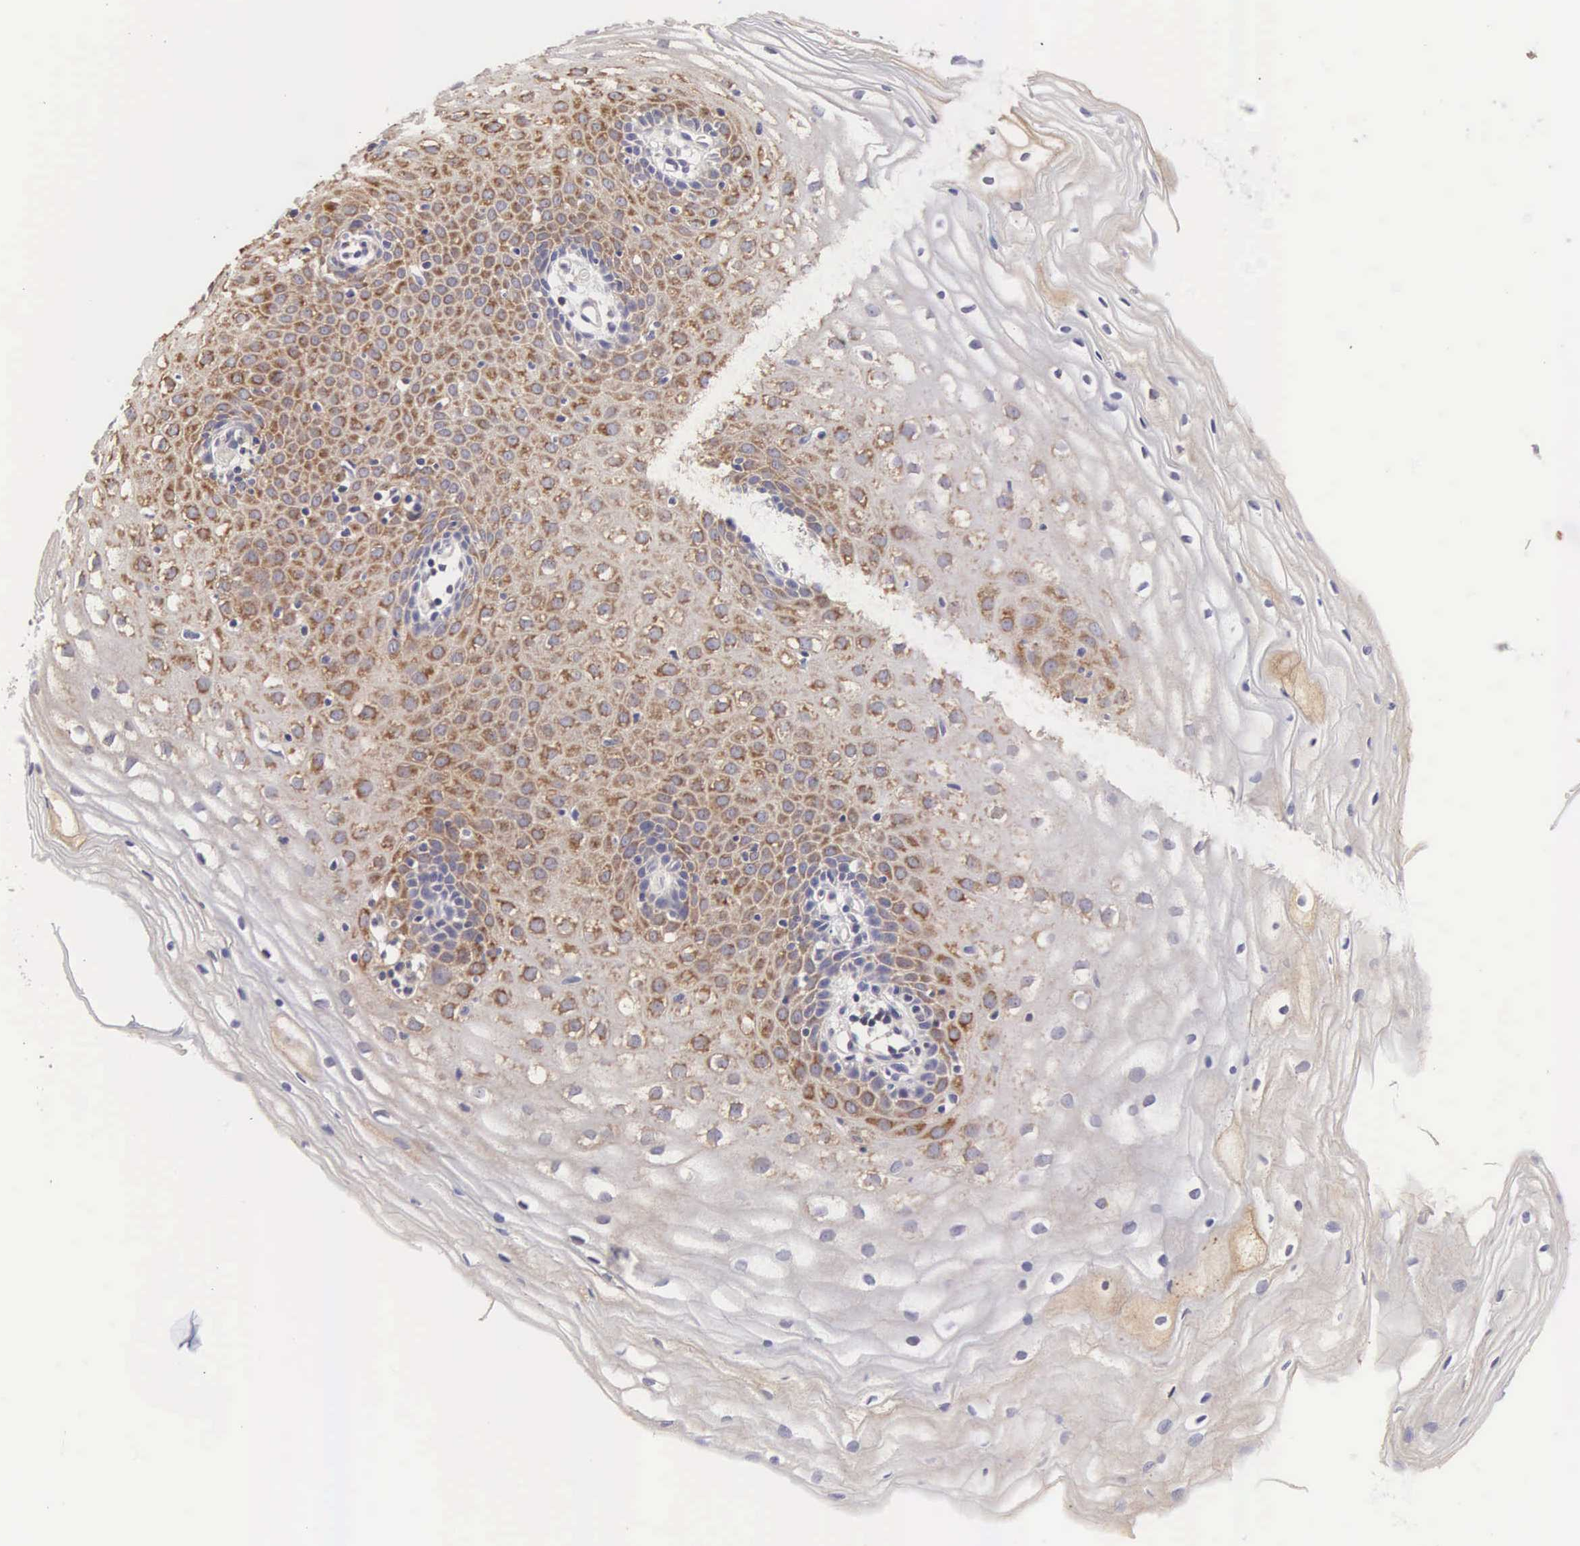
{"staining": {"intensity": "weak", "quantity": "<25%", "location": "cytoplasmic/membranous"}, "tissue": "cervix", "cell_type": "Glandular cells", "image_type": "normal", "snomed": [{"axis": "morphology", "description": "Normal tissue, NOS"}, {"axis": "topography", "description": "Cervix"}], "caption": "This is a histopathology image of immunohistochemistry (IHC) staining of benign cervix, which shows no positivity in glandular cells.", "gene": "TXLNG", "patient": {"sex": "female", "age": 53}}